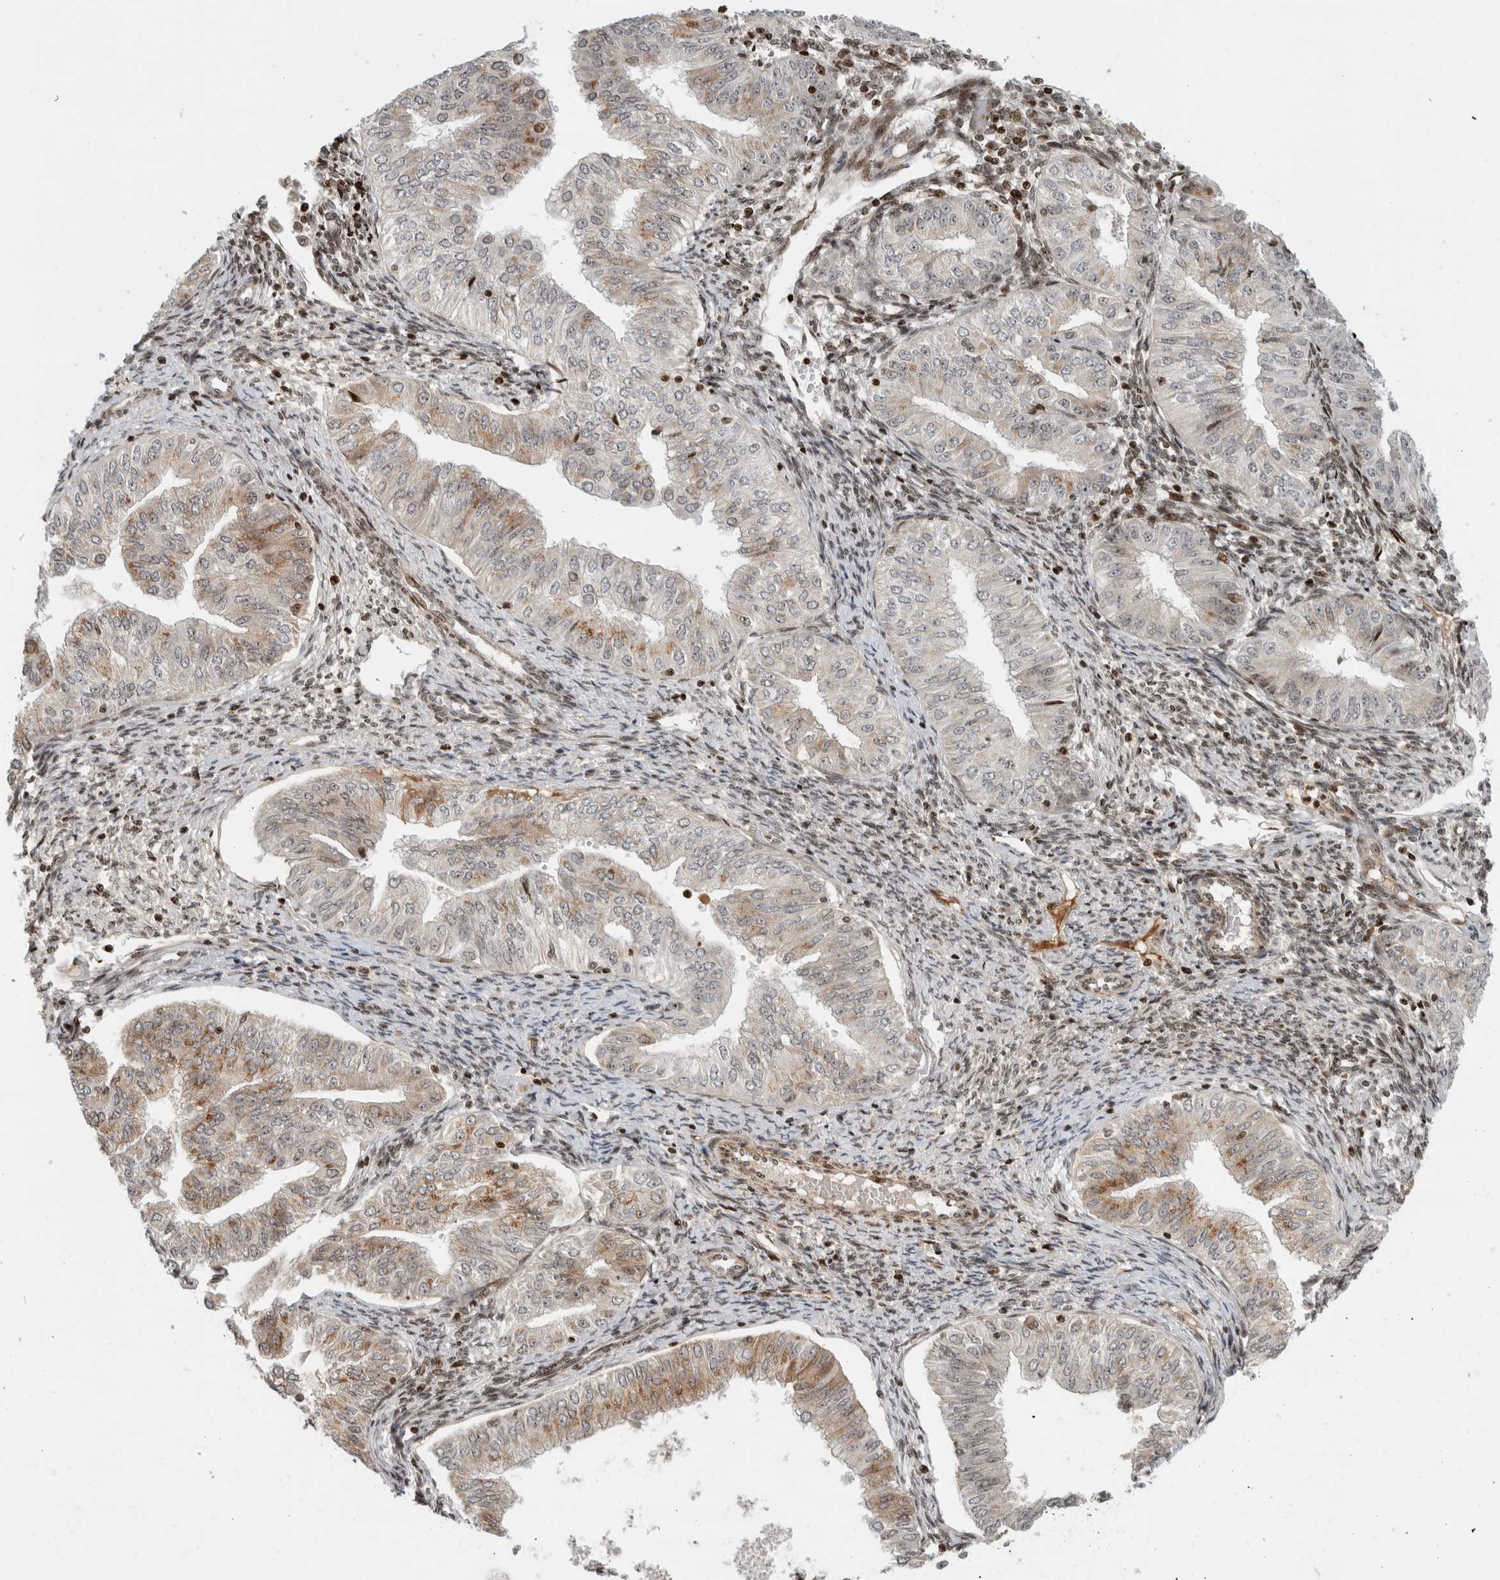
{"staining": {"intensity": "moderate", "quantity": "<25%", "location": "cytoplasmic/membranous"}, "tissue": "endometrial cancer", "cell_type": "Tumor cells", "image_type": "cancer", "snomed": [{"axis": "morphology", "description": "Normal tissue, NOS"}, {"axis": "morphology", "description": "Adenocarcinoma, NOS"}, {"axis": "topography", "description": "Endometrium"}], "caption": "Tumor cells show low levels of moderate cytoplasmic/membranous expression in about <25% of cells in endometrial adenocarcinoma.", "gene": "GINS4", "patient": {"sex": "female", "age": 53}}